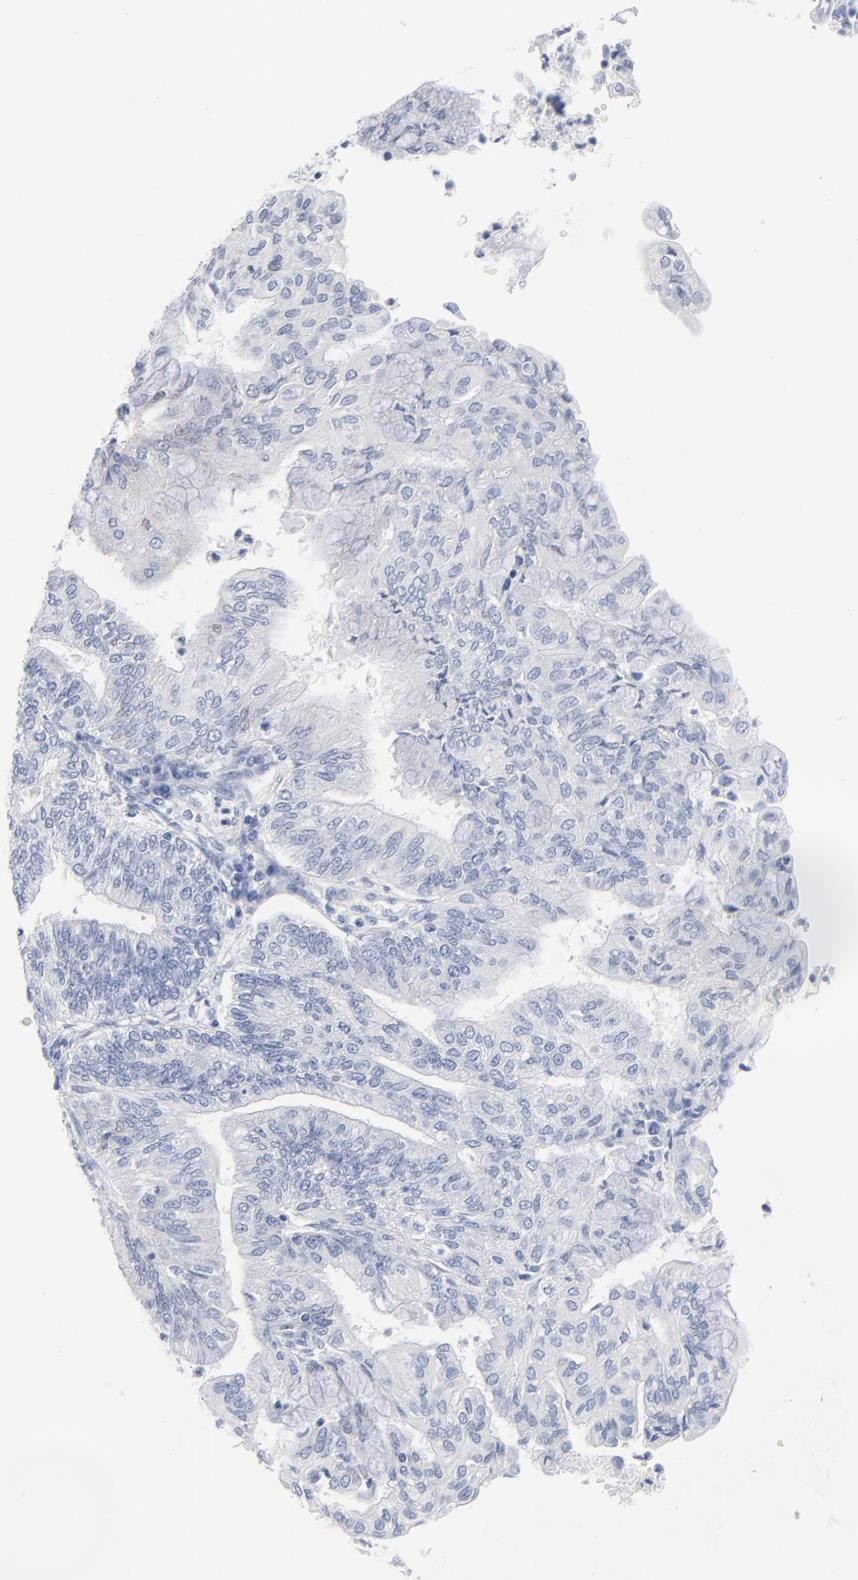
{"staining": {"intensity": "weak", "quantity": "<25%", "location": "cytoplasmic/membranous"}, "tissue": "endometrial cancer", "cell_type": "Tumor cells", "image_type": "cancer", "snomed": [{"axis": "morphology", "description": "Adenocarcinoma, NOS"}, {"axis": "topography", "description": "Endometrium"}], "caption": "Immunohistochemistry (IHC) photomicrograph of endometrial cancer stained for a protein (brown), which reveals no positivity in tumor cells.", "gene": "AGTR1", "patient": {"sex": "female", "age": 59}}